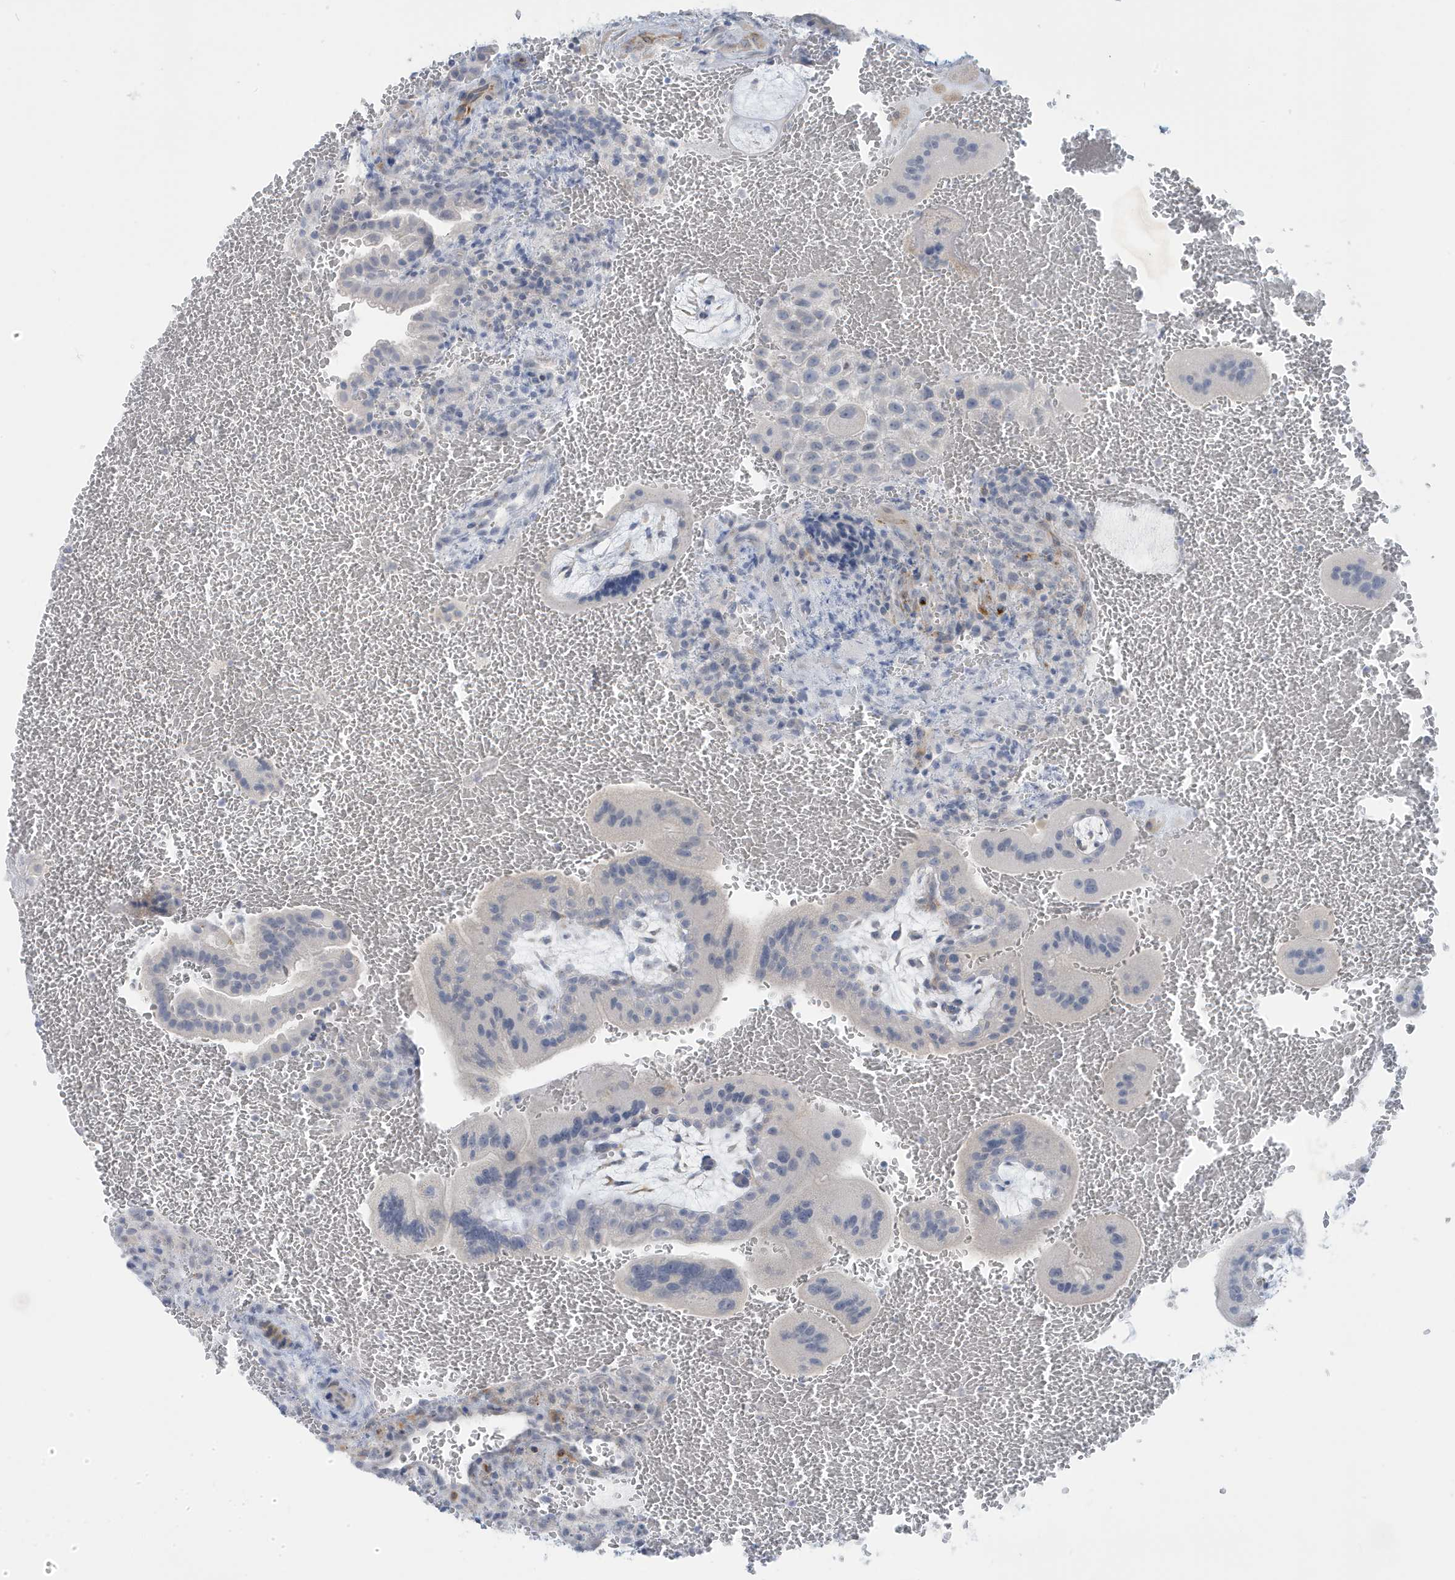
{"staining": {"intensity": "negative", "quantity": "none", "location": "none"}, "tissue": "placenta", "cell_type": "Trophoblastic cells", "image_type": "normal", "snomed": [{"axis": "morphology", "description": "Normal tissue, NOS"}, {"axis": "topography", "description": "Placenta"}], "caption": "Immunohistochemical staining of benign placenta shows no significant expression in trophoblastic cells.", "gene": "PERM1", "patient": {"sex": "female", "age": 35}}